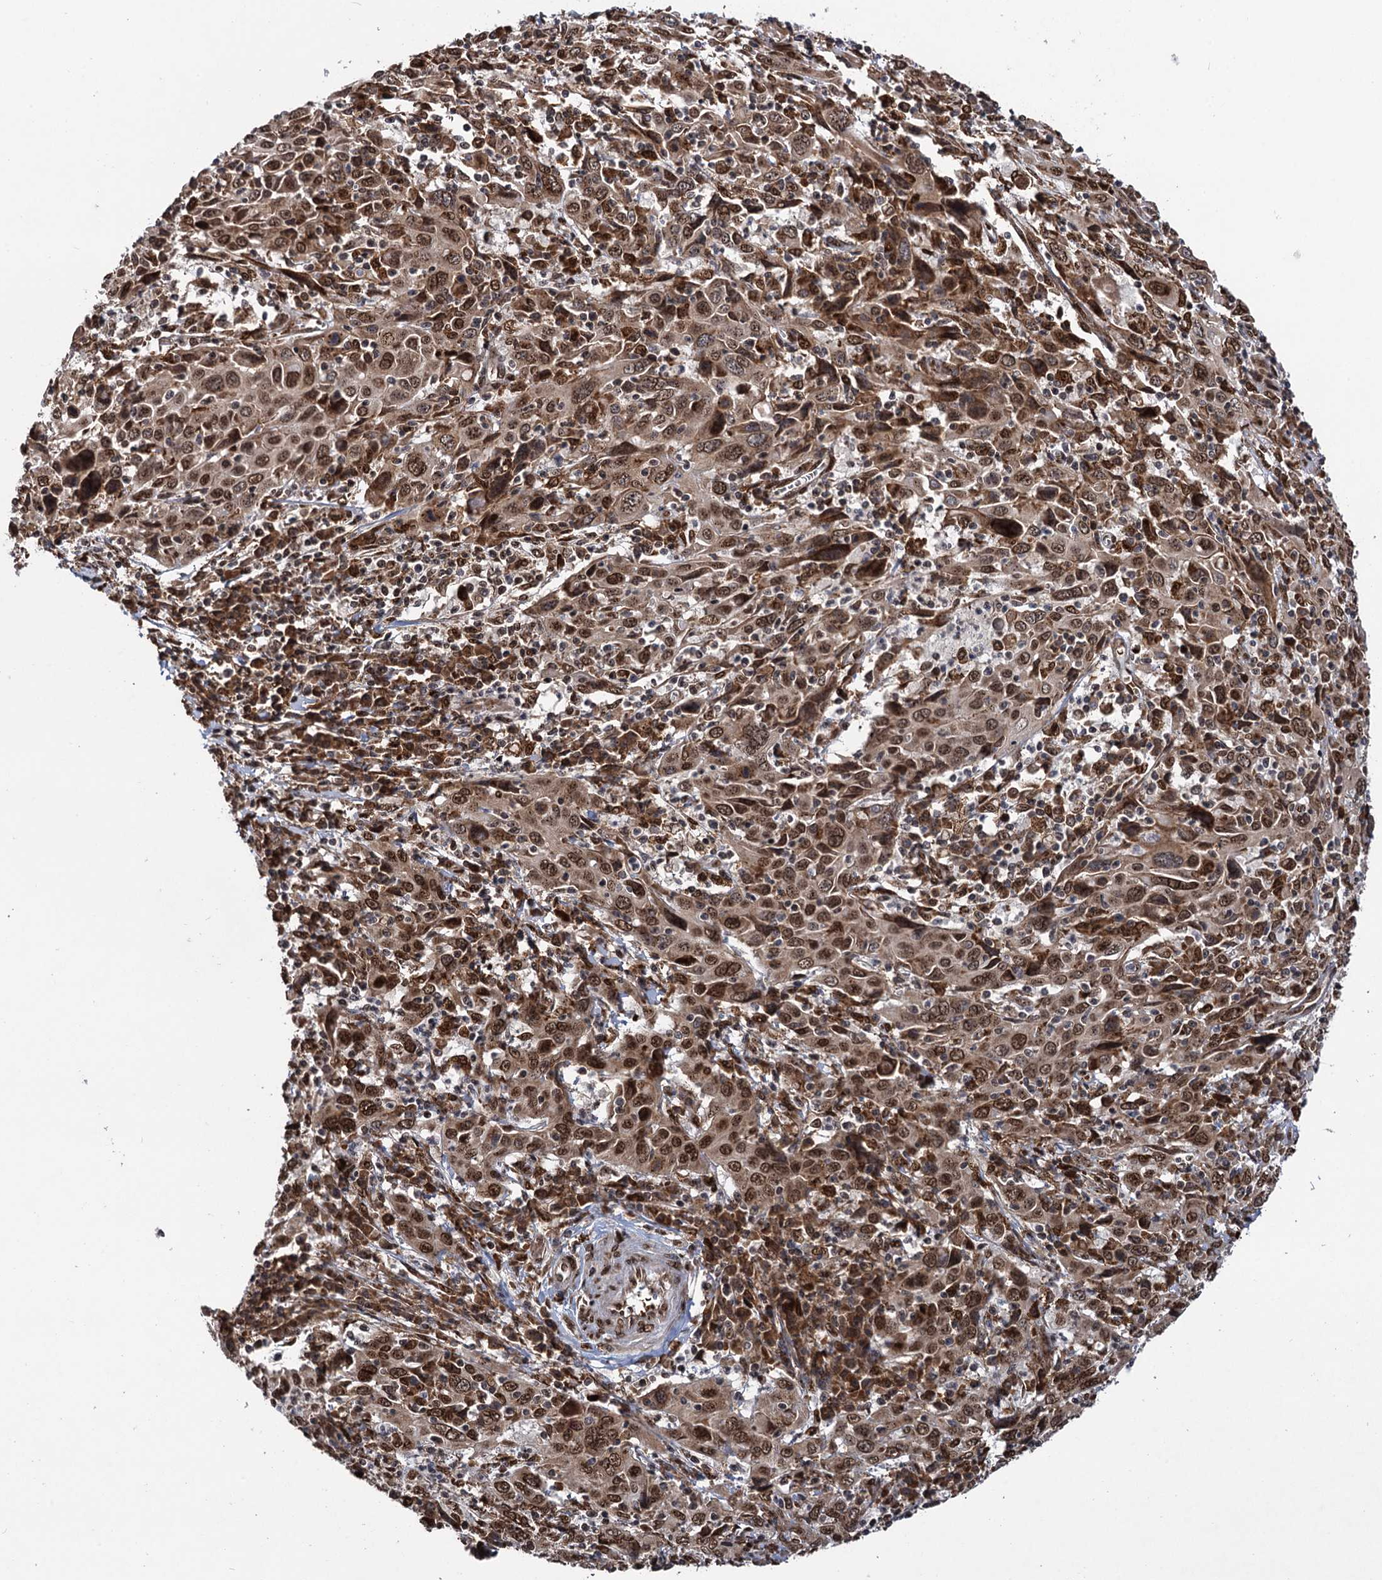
{"staining": {"intensity": "moderate", "quantity": ">75%", "location": "cytoplasmic/membranous,nuclear"}, "tissue": "cervical cancer", "cell_type": "Tumor cells", "image_type": "cancer", "snomed": [{"axis": "morphology", "description": "Squamous cell carcinoma, NOS"}, {"axis": "topography", "description": "Cervix"}], "caption": "This is an image of IHC staining of cervical cancer, which shows moderate positivity in the cytoplasmic/membranous and nuclear of tumor cells.", "gene": "MESD", "patient": {"sex": "female", "age": 46}}